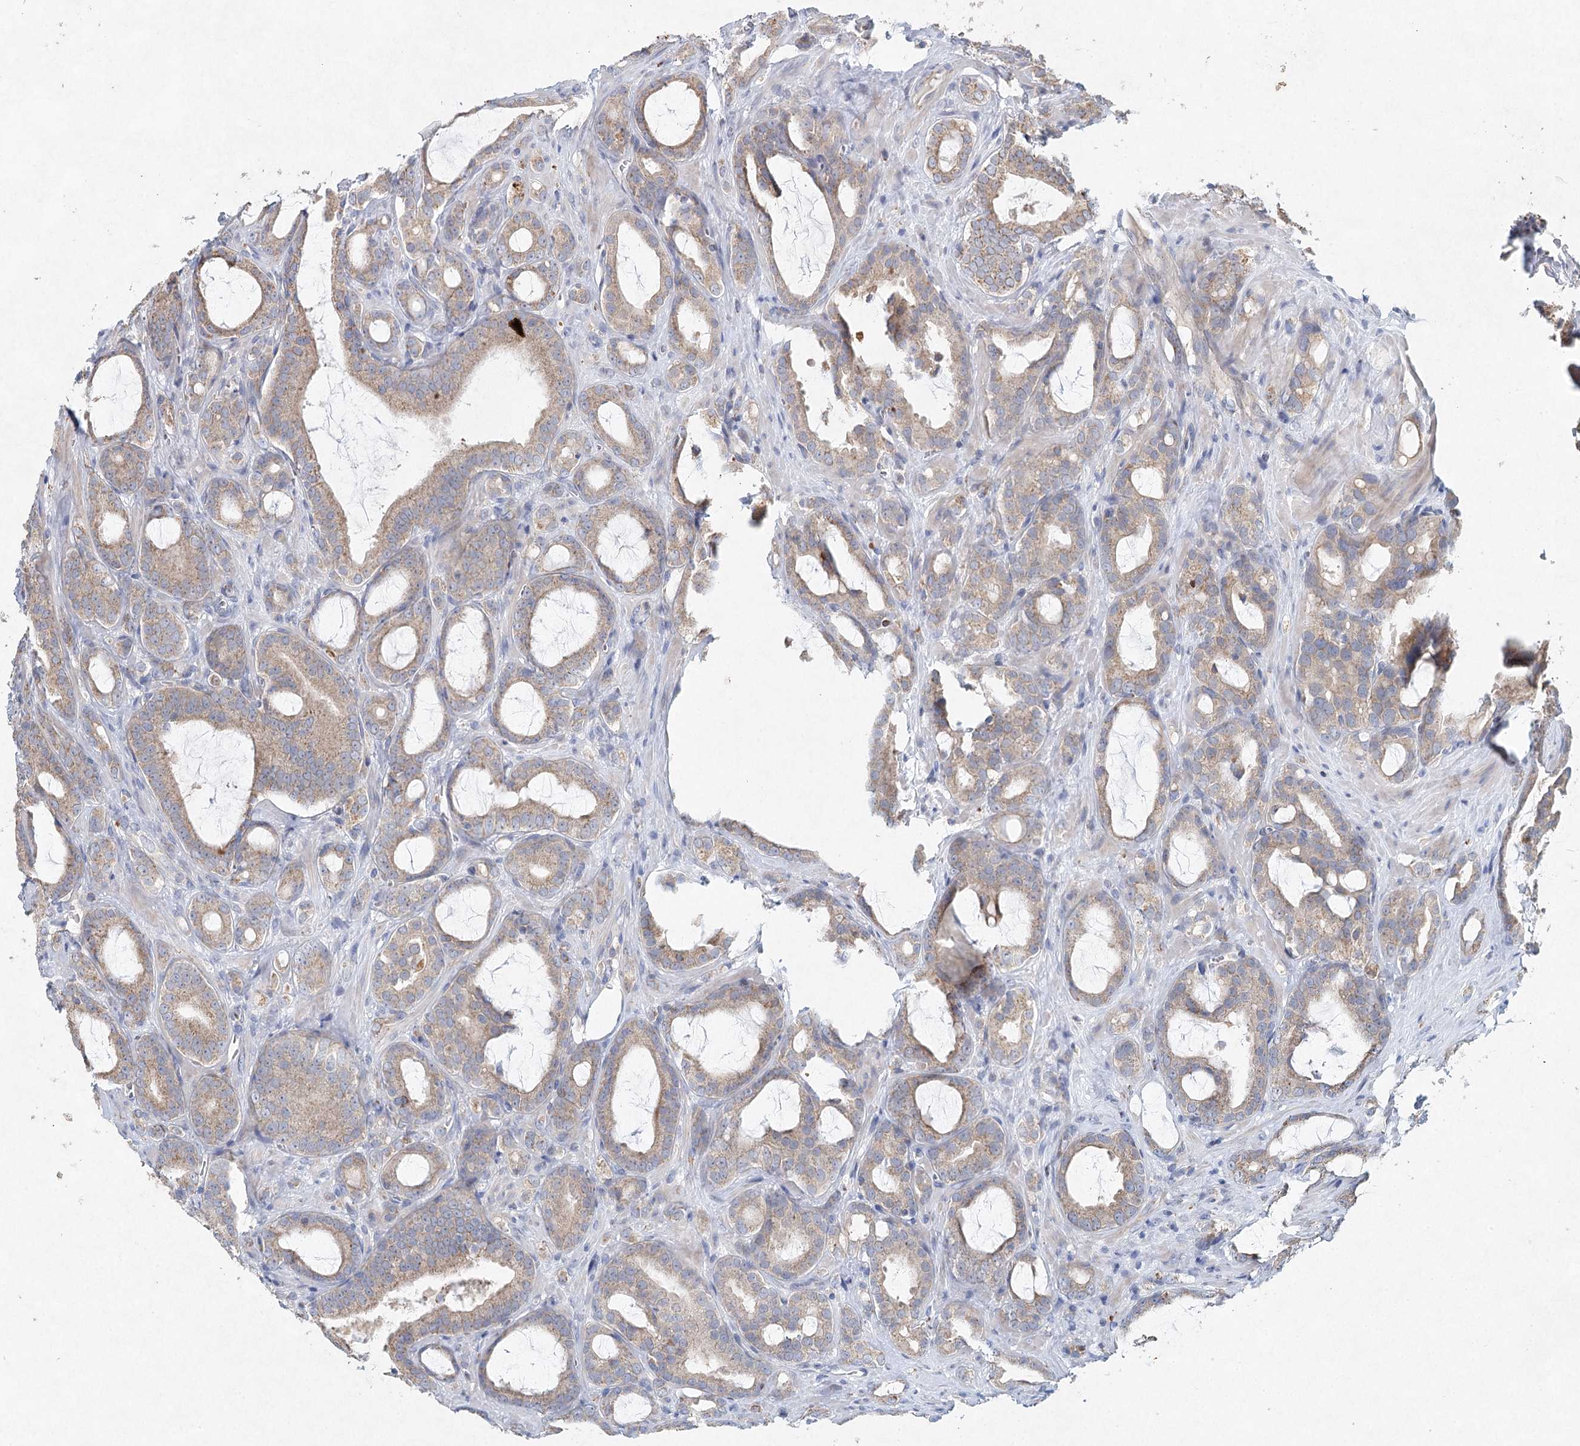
{"staining": {"intensity": "weak", "quantity": ">75%", "location": "cytoplasmic/membranous"}, "tissue": "prostate cancer", "cell_type": "Tumor cells", "image_type": "cancer", "snomed": [{"axis": "morphology", "description": "Adenocarcinoma, High grade"}, {"axis": "topography", "description": "Prostate"}], "caption": "Protein staining of prostate cancer tissue shows weak cytoplasmic/membranous positivity in about >75% of tumor cells. (DAB (3,3'-diaminobenzidine) = brown stain, brightfield microscopy at high magnification).", "gene": "XPO6", "patient": {"sex": "male", "age": 72}}